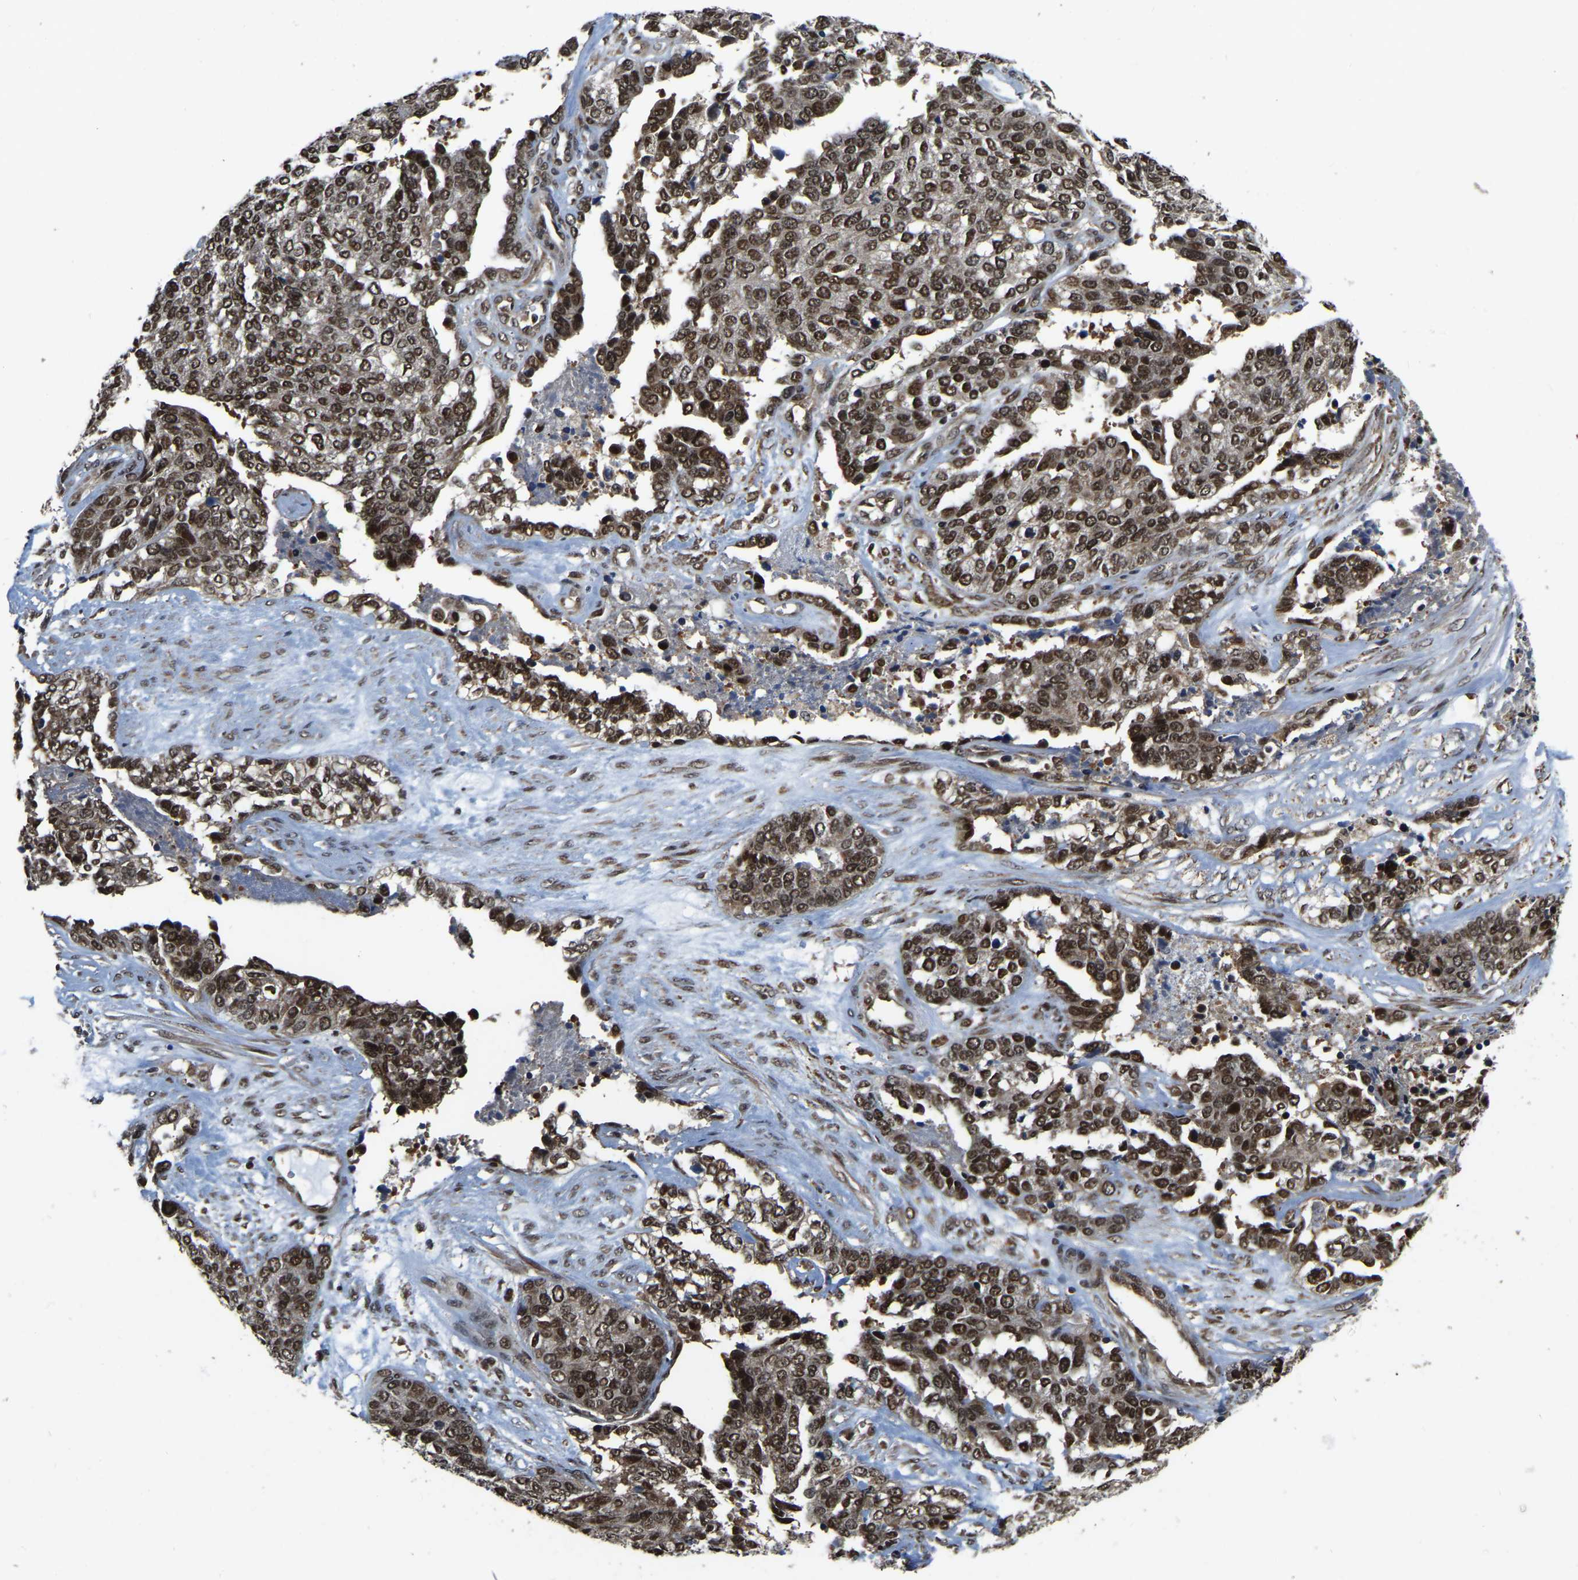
{"staining": {"intensity": "strong", "quantity": ">75%", "location": "cytoplasmic/membranous,nuclear"}, "tissue": "ovarian cancer", "cell_type": "Tumor cells", "image_type": "cancer", "snomed": [{"axis": "morphology", "description": "Cystadenocarcinoma, serous, NOS"}, {"axis": "topography", "description": "Ovary"}], "caption": "Serous cystadenocarcinoma (ovarian) was stained to show a protein in brown. There is high levels of strong cytoplasmic/membranous and nuclear staining in approximately >75% of tumor cells. Ihc stains the protein of interest in brown and the nuclei are stained blue.", "gene": "CIAO1", "patient": {"sex": "female", "age": 44}}